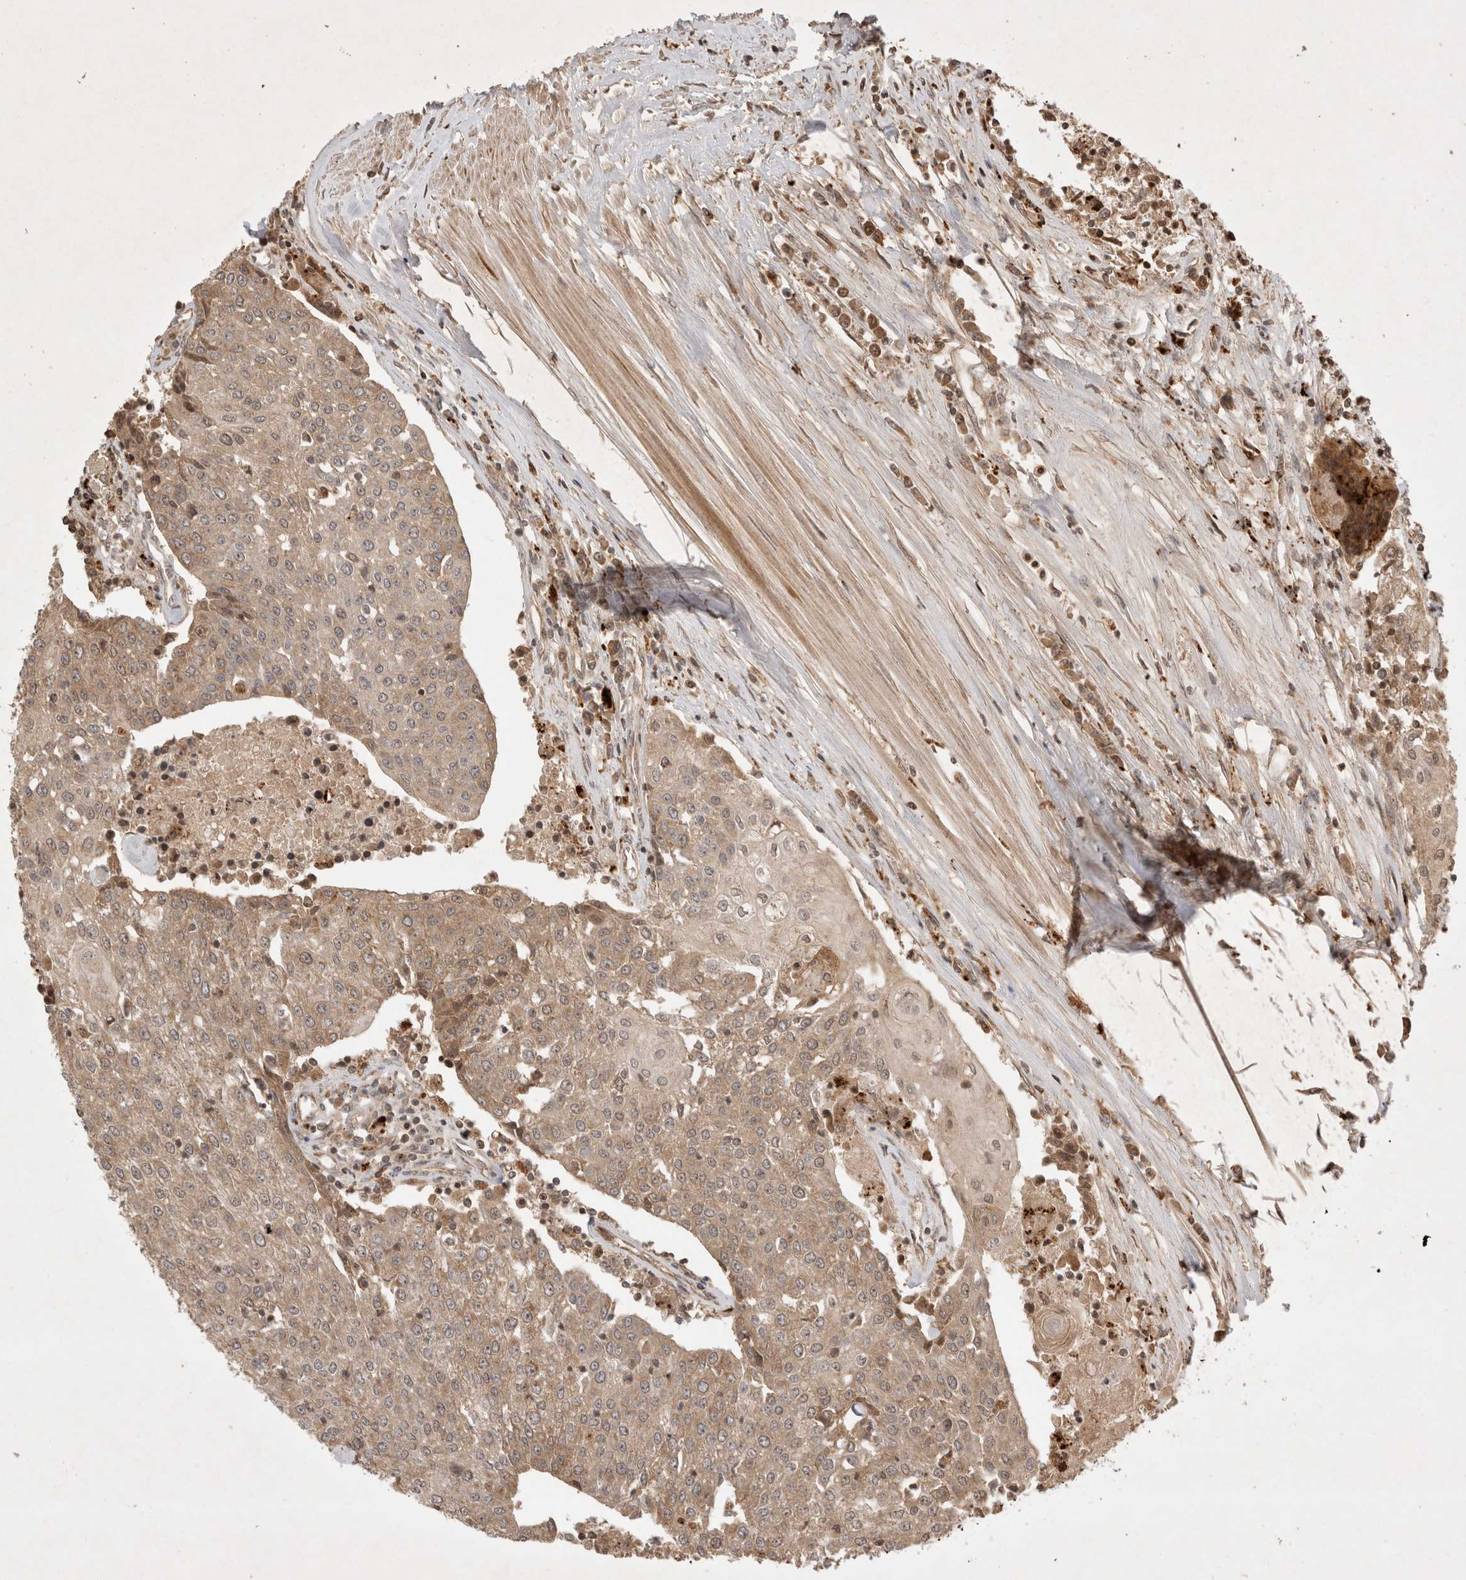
{"staining": {"intensity": "weak", "quantity": ">75%", "location": "cytoplasmic/membranous"}, "tissue": "urothelial cancer", "cell_type": "Tumor cells", "image_type": "cancer", "snomed": [{"axis": "morphology", "description": "Urothelial carcinoma, High grade"}, {"axis": "topography", "description": "Urinary bladder"}], "caption": "An image of human urothelial cancer stained for a protein exhibits weak cytoplasmic/membranous brown staining in tumor cells.", "gene": "FAM221A", "patient": {"sex": "female", "age": 85}}